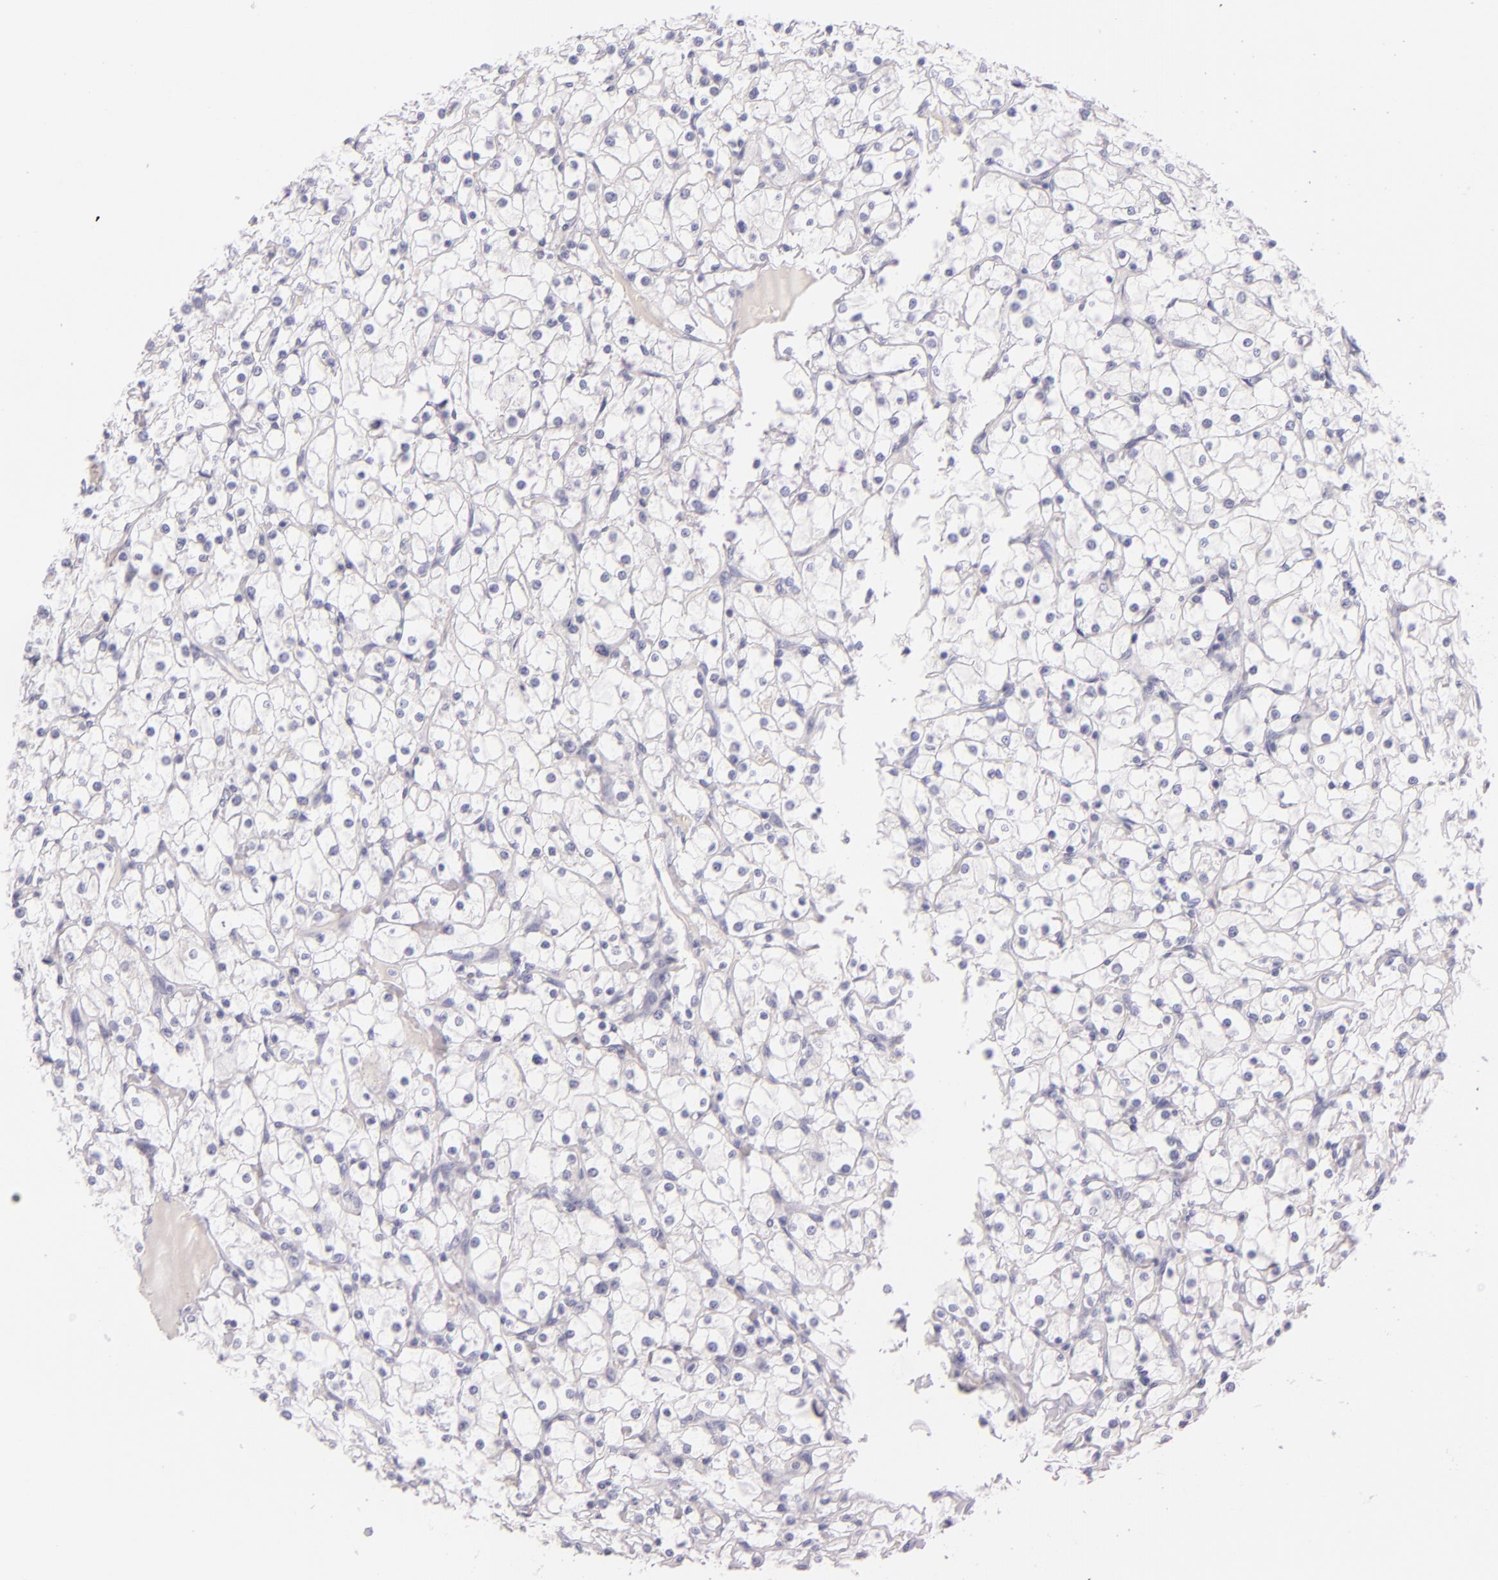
{"staining": {"intensity": "negative", "quantity": "none", "location": "none"}, "tissue": "renal cancer", "cell_type": "Tumor cells", "image_type": "cancer", "snomed": [{"axis": "morphology", "description": "Adenocarcinoma, NOS"}, {"axis": "topography", "description": "Kidney"}], "caption": "There is no significant staining in tumor cells of renal cancer.", "gene": "INA", "patient": {"sex": "female", "age": 73}}